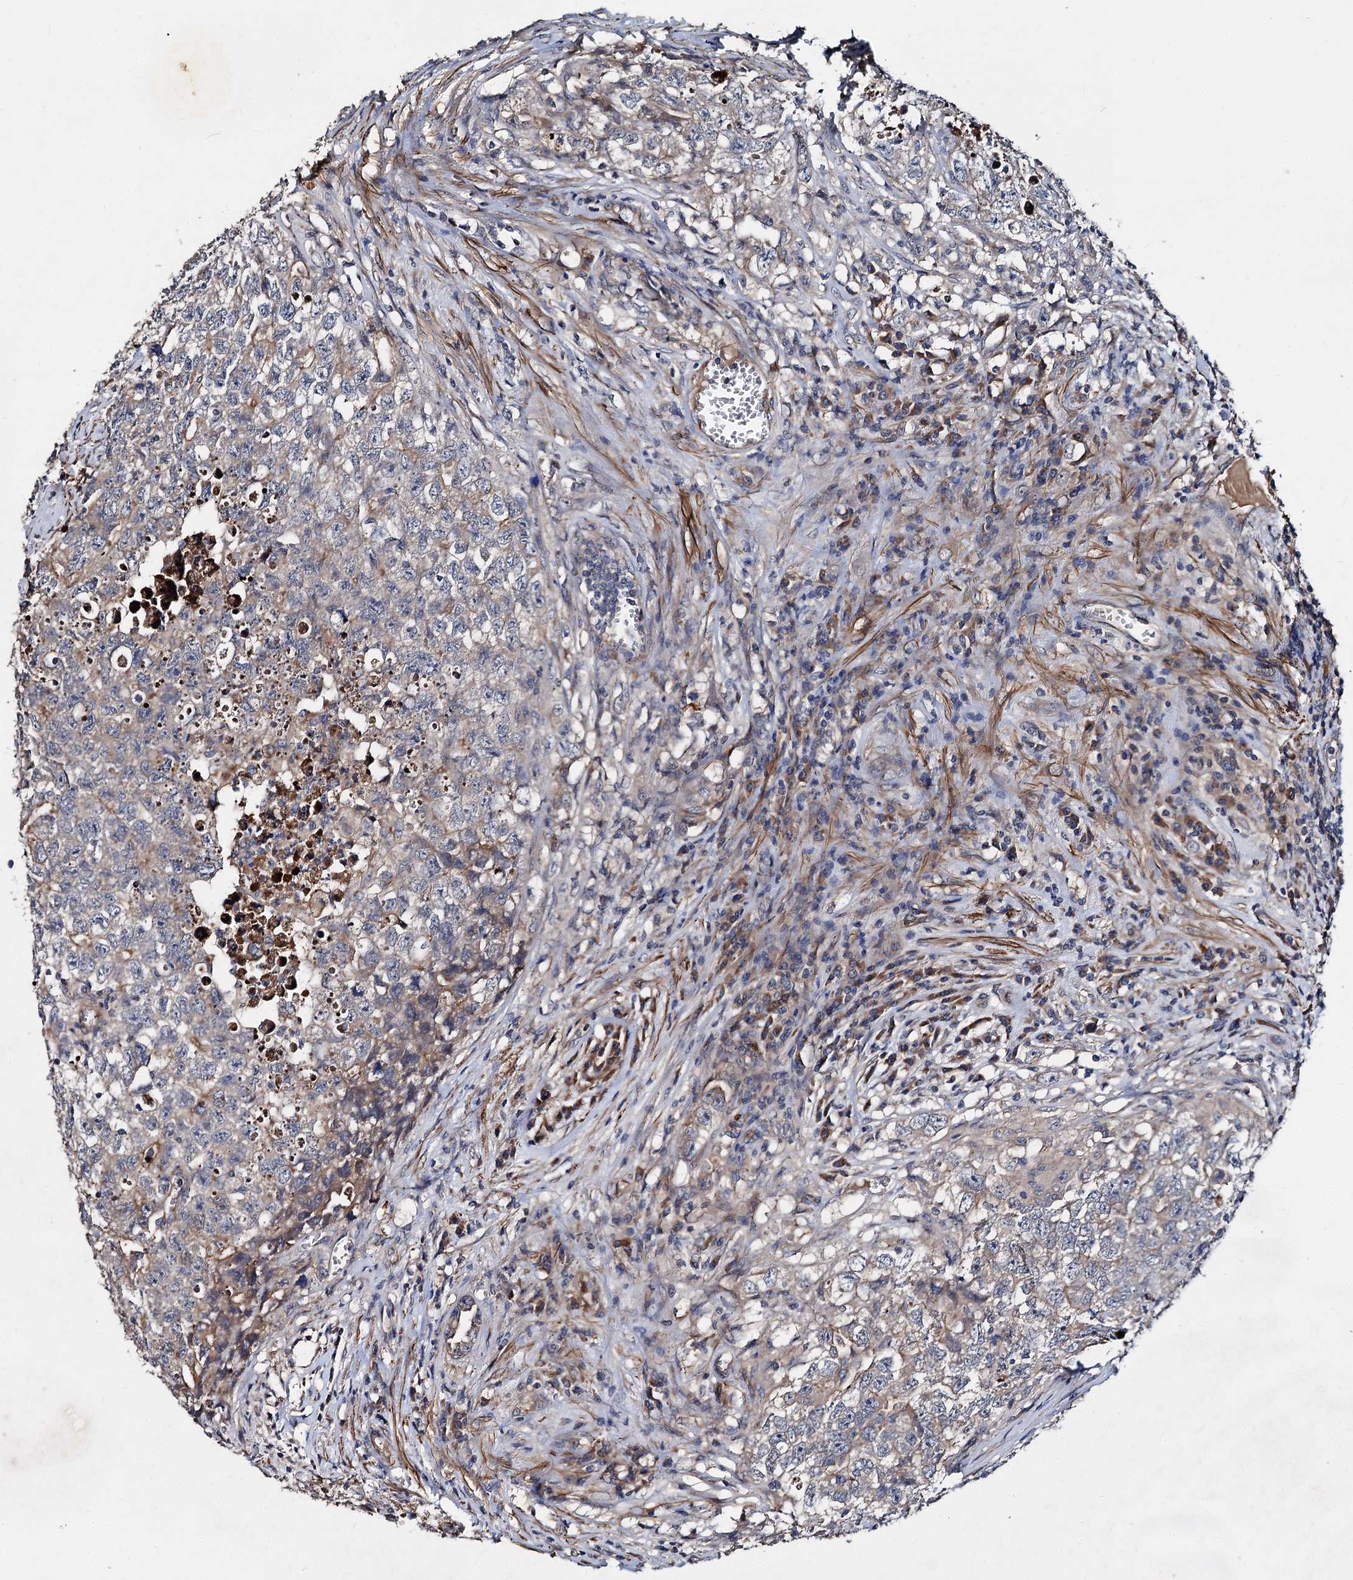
{"staining": {"intensity": "weak", "quantity": "<25%", "location": "cytoplasmic/membranous"}, "tissue": "testis cancer", "cell_type": "Tumor cells", "image_type": "cancer", "snomed": [{"axis": "morphology", "description": "Seminoma, NOS"}, {"axis": "morphology", "description": "Carcinoma, Embryonal, NOS"}, {"axis": "topography", "description": "Testis"}], "caption": "DAB immunohistochemical staining of human testis cancer demonstrates no significant expression in tumor cells. The staining was performed using DAB (3,3'-diaminobenzidine) to visualize the protein expression in brown, while the nuclei were stained in blue with hematoxylin (Magnification: 20x).", "gene": "ISM2", "patient": {"sex": "male", "age": 43}}